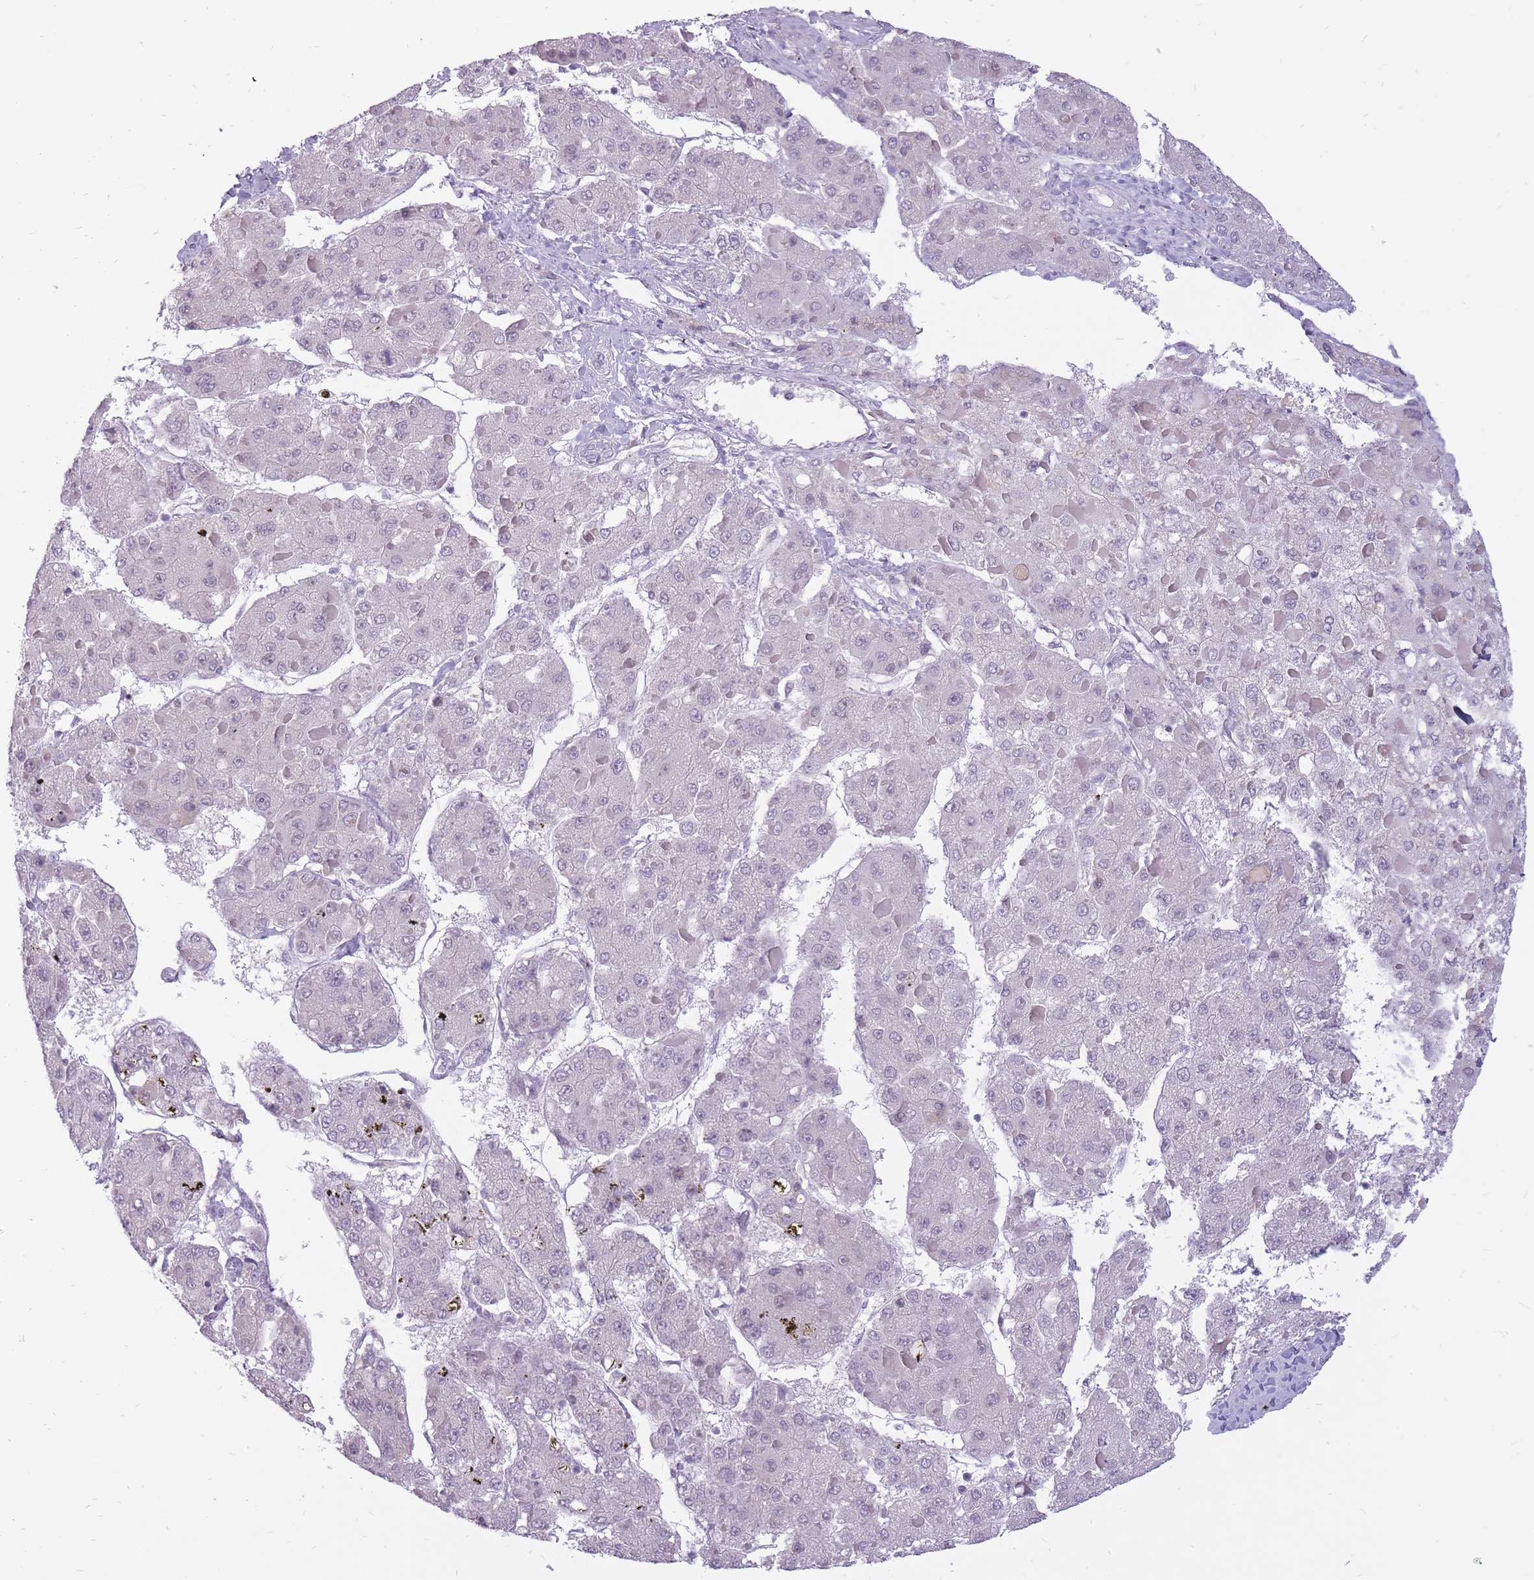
{"staining": {"intensity": "negative", "quantity": "none", "location": "none"}, "tissue": "liver cancer", "cell_type": "Tumor cells", "image_type": "cancer", "snomed": [{"axis": "morphology", "description": "Carcinoma, Hepatocellular, NOS"}, {"axis": "topography", "description": "Liver"}], "caption": "The image exhibits no significant staining in tumor cells of liver hepatocellular carcinoma.", "gene": "POMZP3", "patient": {"sex": "female", "age": 73}}